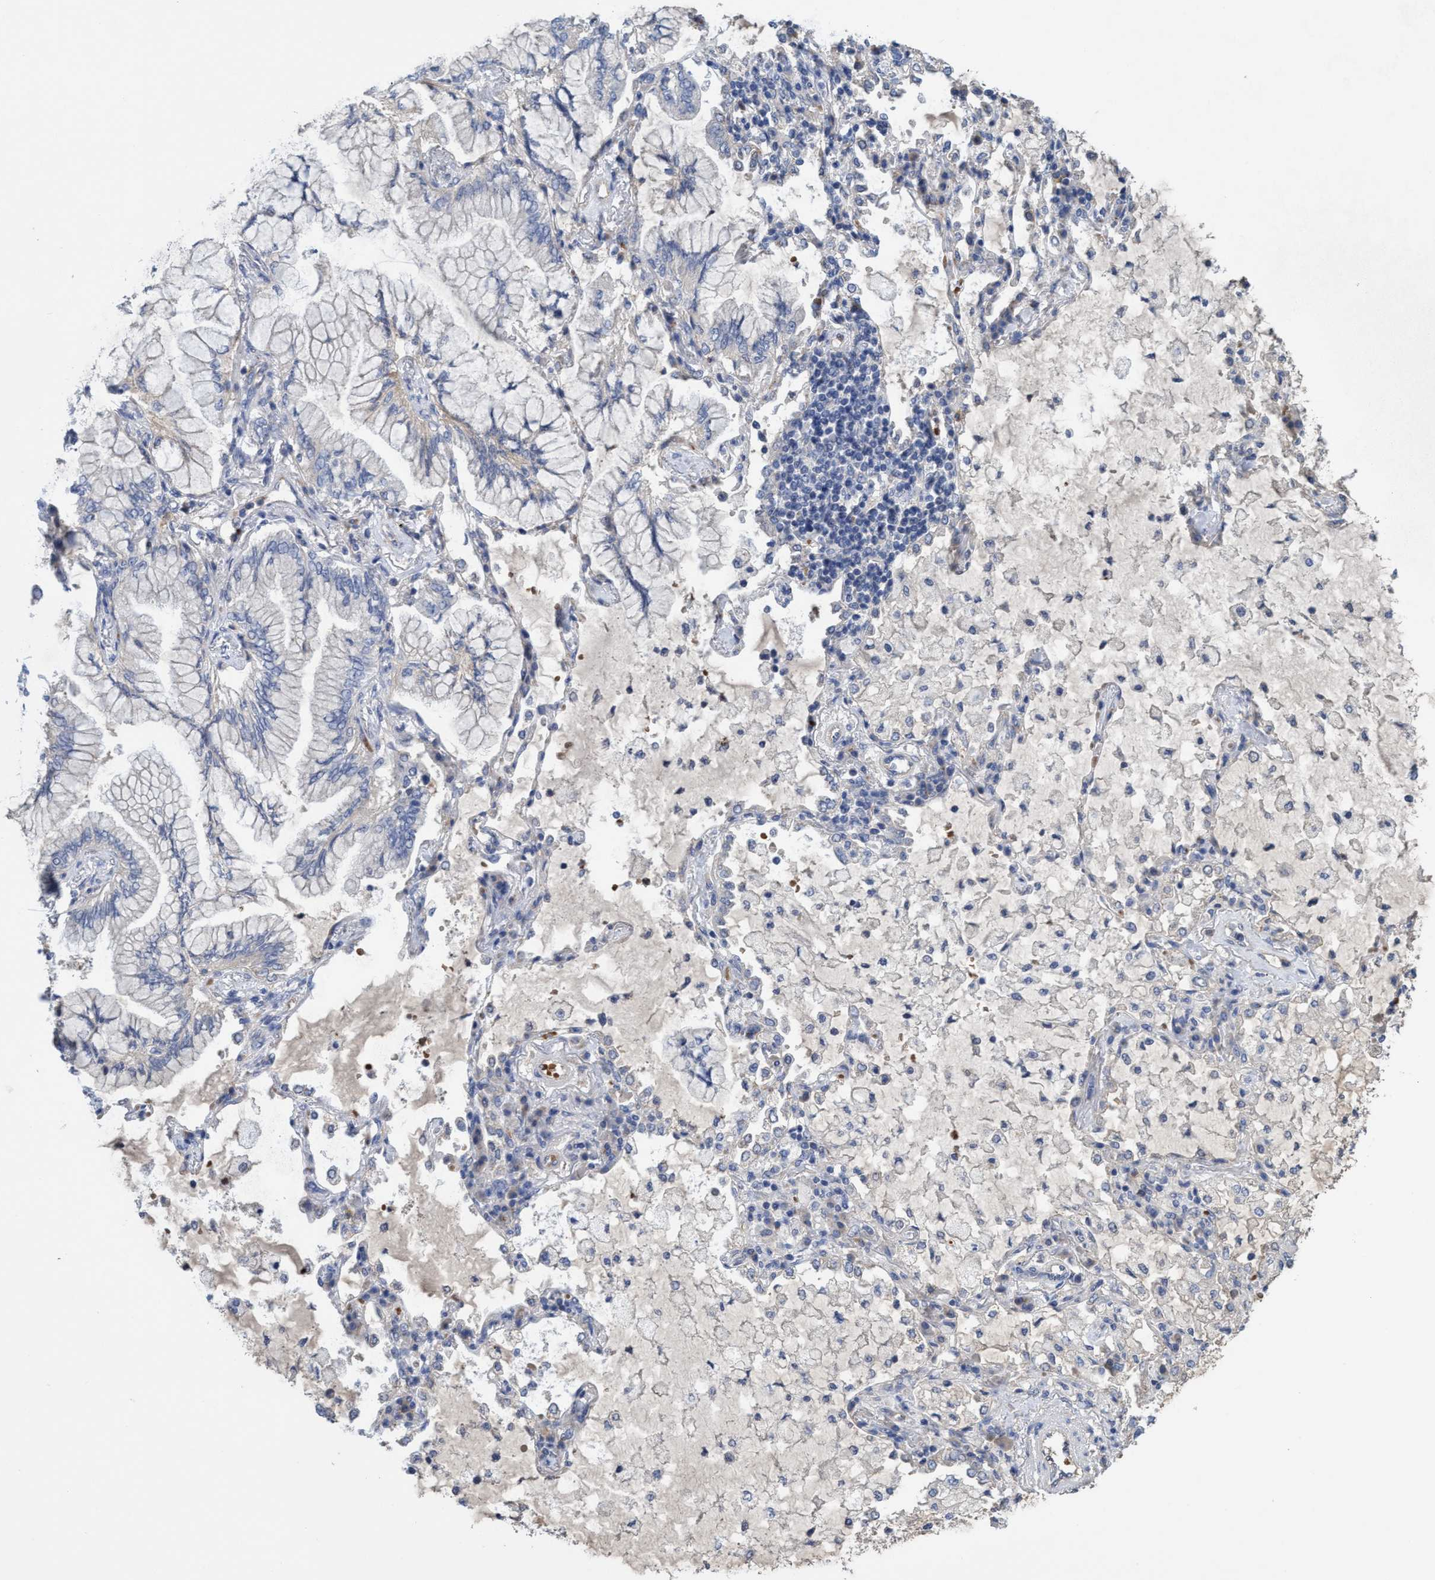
{"staining": {"intensity": "negative", "quantity": "none", "location": "none"}, "tissue": "lung cancer", "cell_type": "Tumor cells", "image_type": "cancer", "snomed": [{"axis": "morphology", "description": "Adenocarcinoma, NOS"}, {"axis": "topography", "description": "Lung"}], "caption": "A micrograph of lung cancer (adenocarcinoma) stained for a protein shows no brown staining in tumor cells.", "gene": "SEMA4D", "patient": {"sex": "female", "age": 70}}